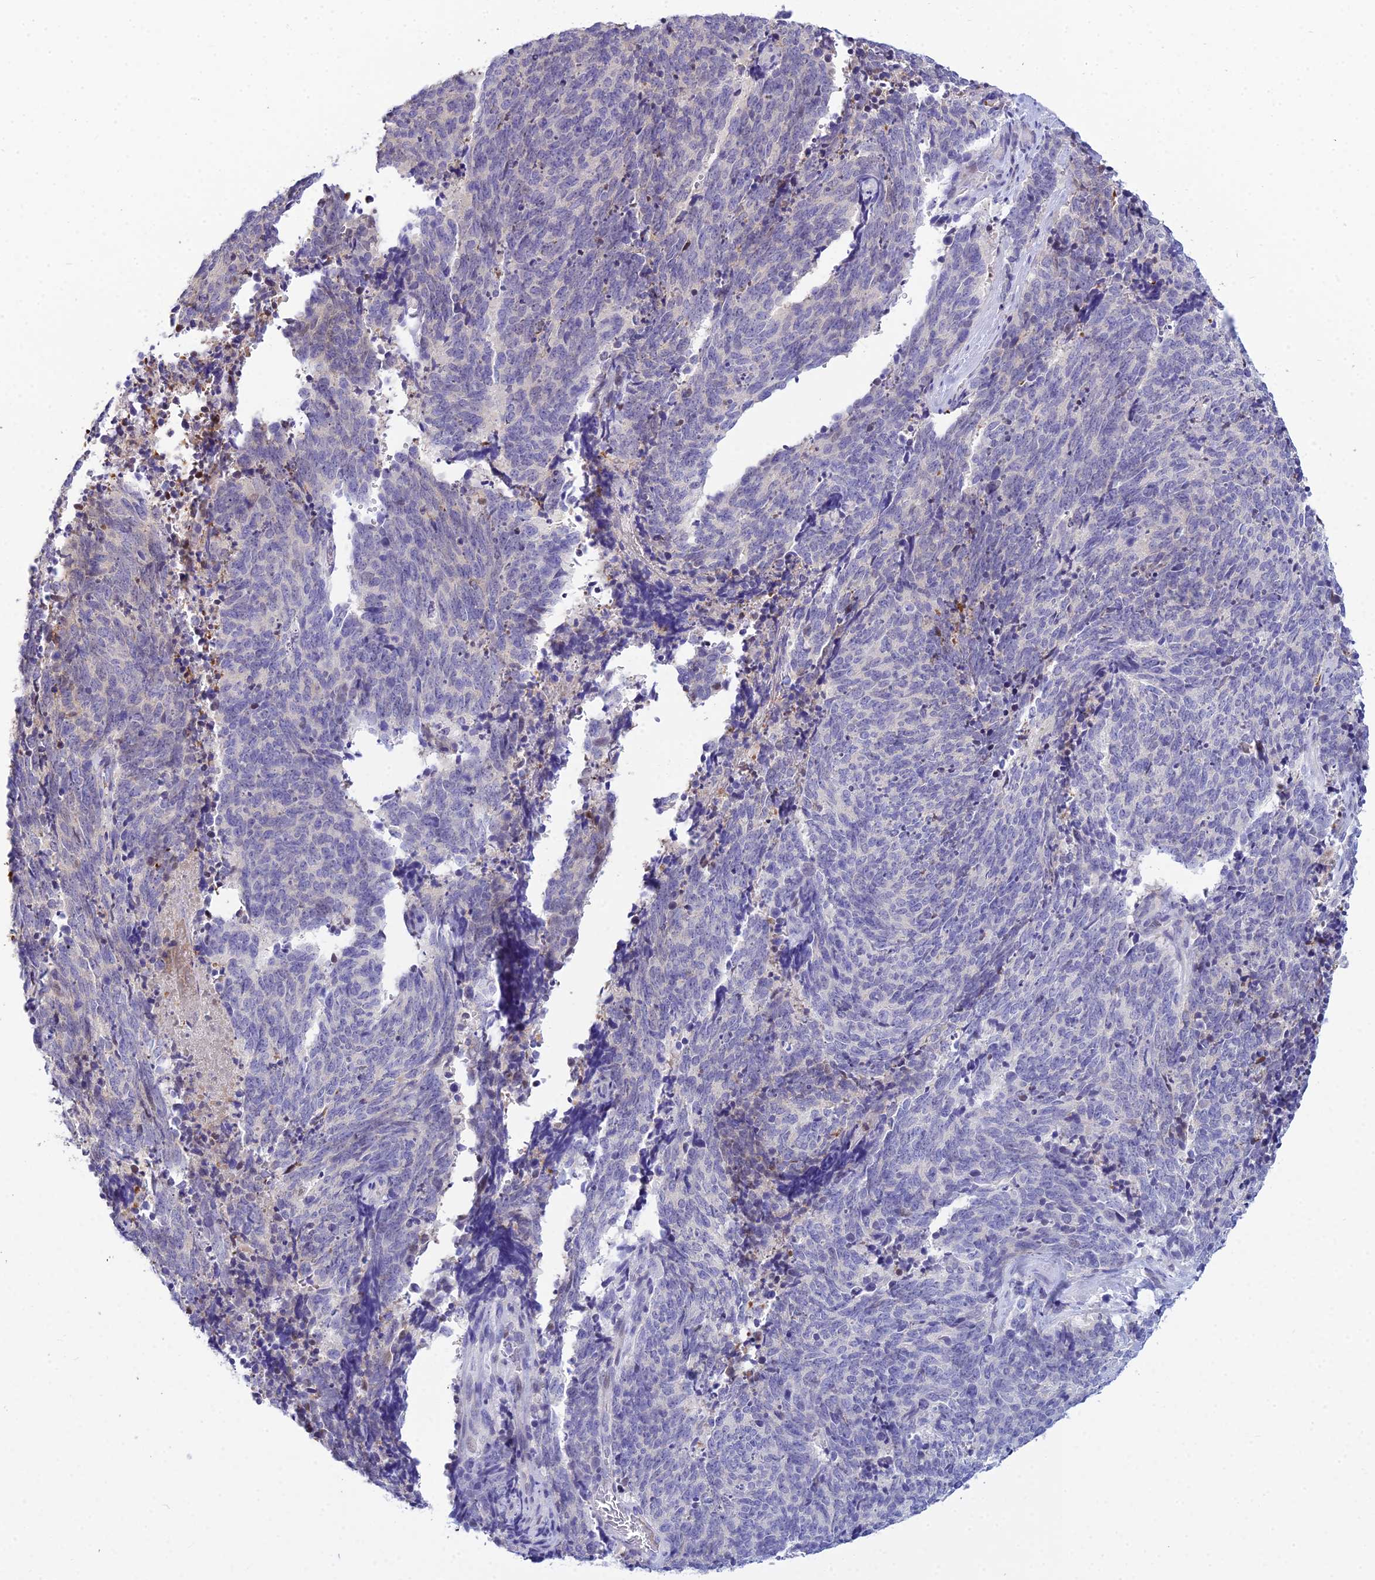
{"staining": {"intensity": "negative", "quantity": "none", "location": "none"}, "tissue": "cervical cancer", "cell_type": "Tumor cells", "image_type": "cancer", "snomed": [{"axis": "morphology", "description": "Squamous cell carcinoma, NOS"}, {"axis": "topography", "description": "Cervix"}], "caption": "Immunohistochemistry of cervical squamous cell carcinoma demonstrates no expression in tumor cells.", "gene": "ZMIZ1", "patient": {"sex": "female", "age": 29}}